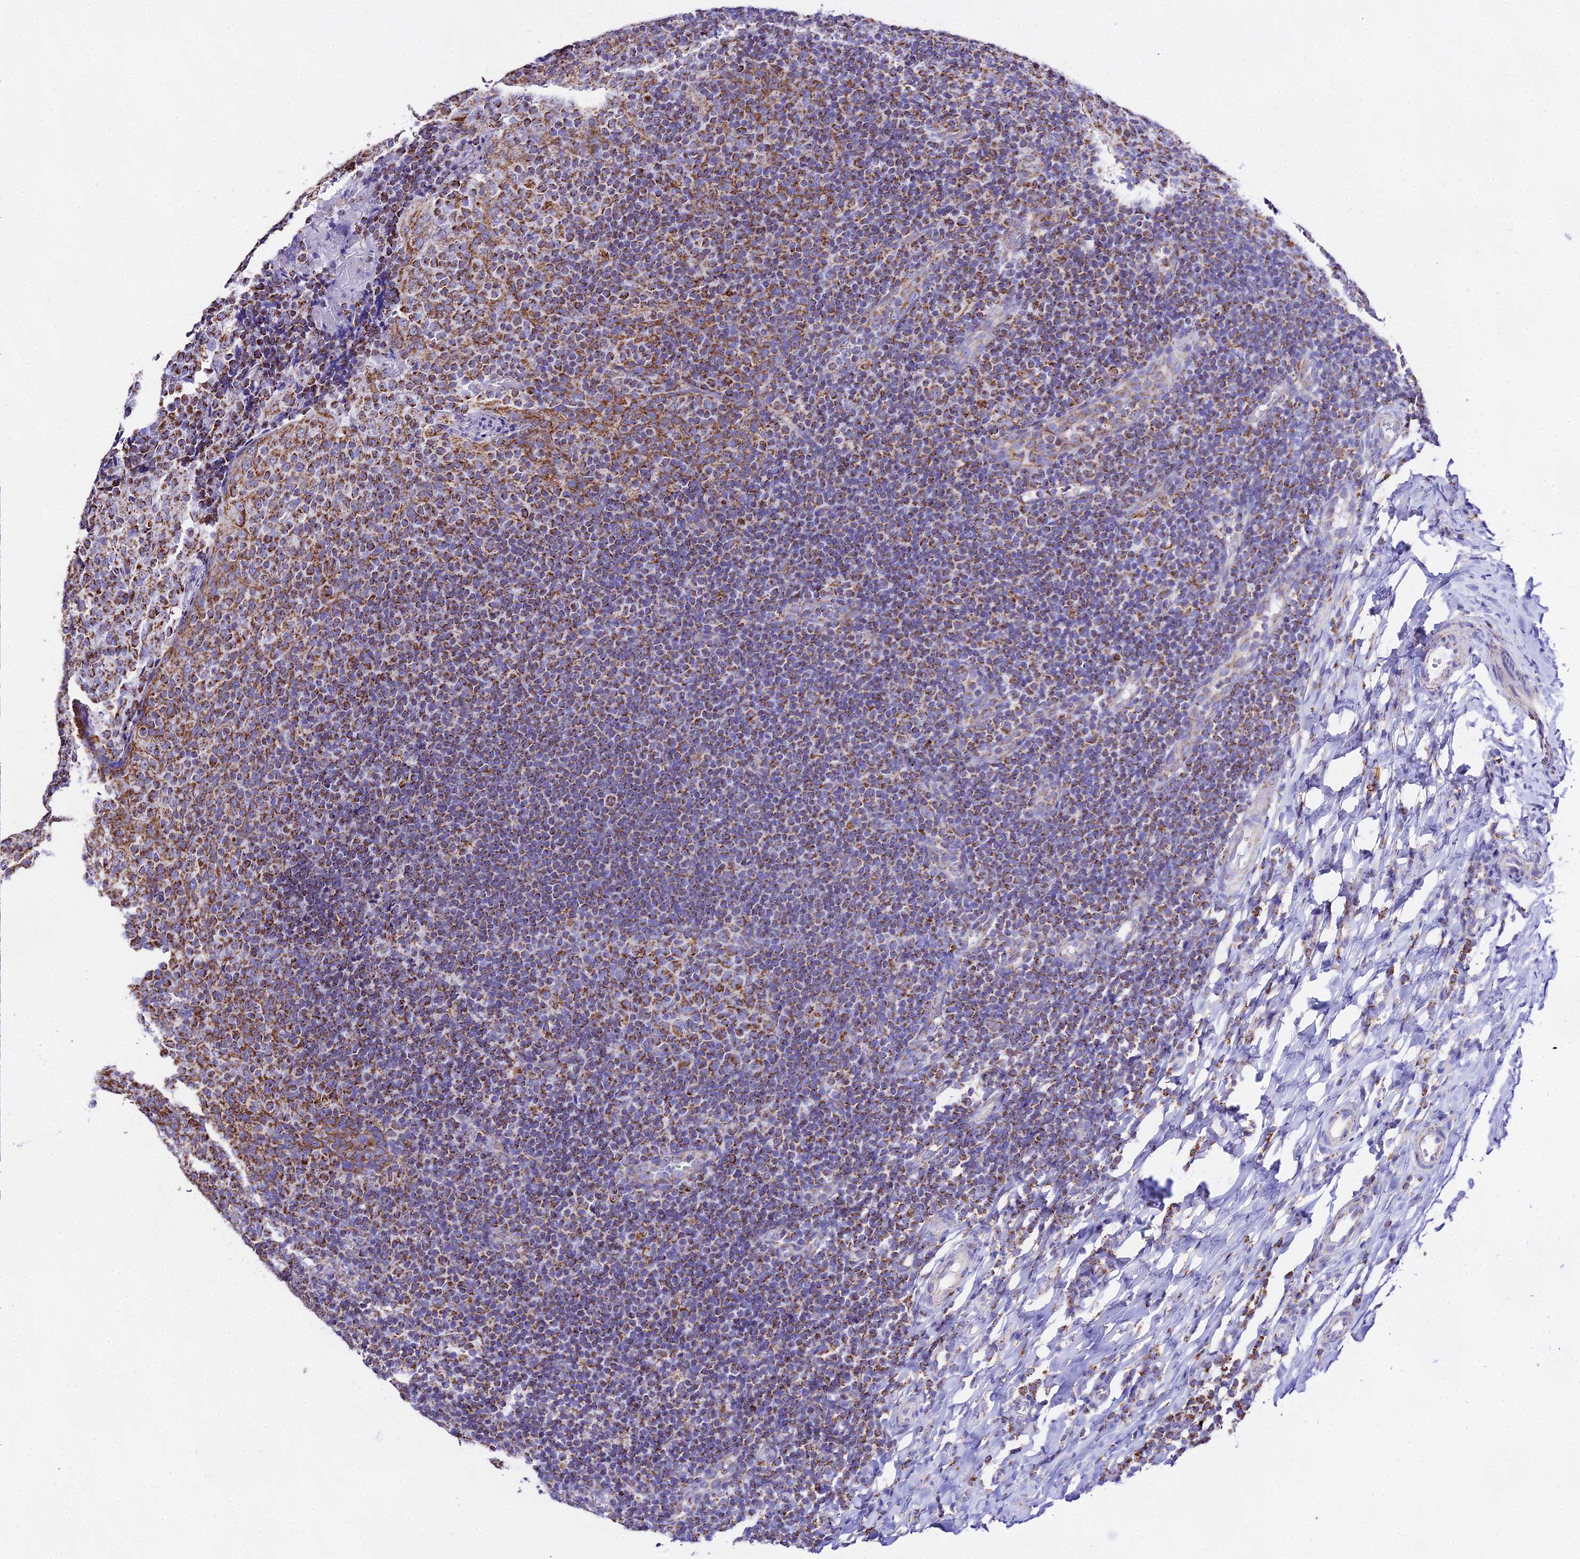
{"staining": {"intensity": "strong", "quantity": ">75%", "location": "cytoplasmic/membranous"}, "tissue": "tonsil", "cell_type": "Germinal center cells", "image_type": "normal", "snomed": [{"axis": "morphology", "description": "Normal tissue, NOS"}, {"axis": "topography", "description": "Tonsil"}], "caption": "Germinal center cells reveal strong cytoplasmic/membranous positivity in about >75% of cells in unremarkable tonsil.", "gene": "ATP5PD", "patient": {"sex": "female", "age": 19}}